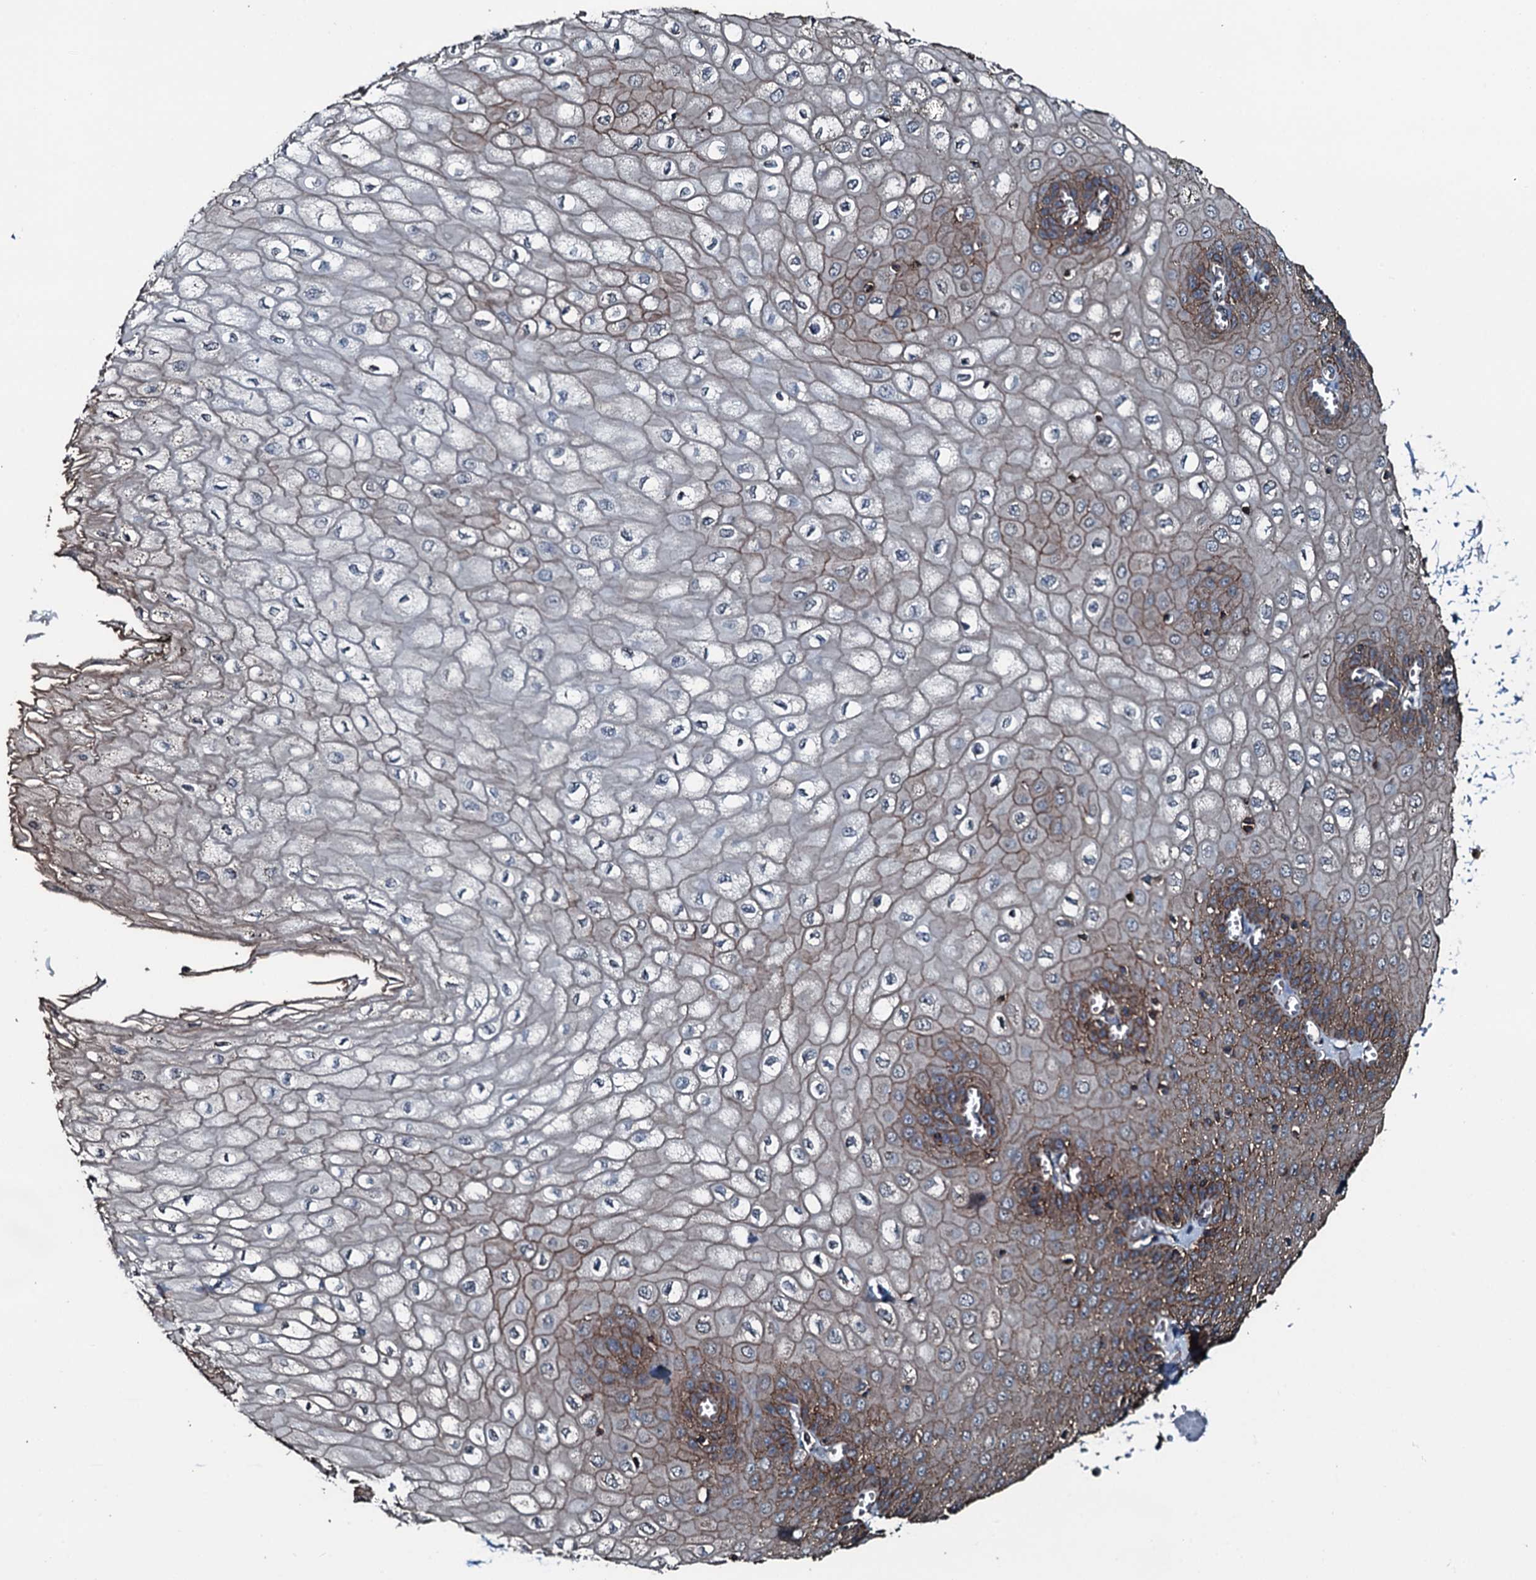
{"staining": {"intensity": "moderate", "quantity": "25%-75%", "location": "cytoplasmic/membranous"}, "tissue": "esophagus", "cell_type": "Squamous epithelial cells", "image_type": "normal", "snomed": [{"axis": "morphology", "description": "Normal tissue, NOS"}, {"axis": "topography", "description": "Esophagus"}], "caption": "Protein expression analysis of unremarkable esophagus exhibits moderate cytoplasmic/membranous staining in about 25%-75% of squamous epithelial cells.", "gene": "SLC25A38", "patient": {"sex": "male", "age": 60}}